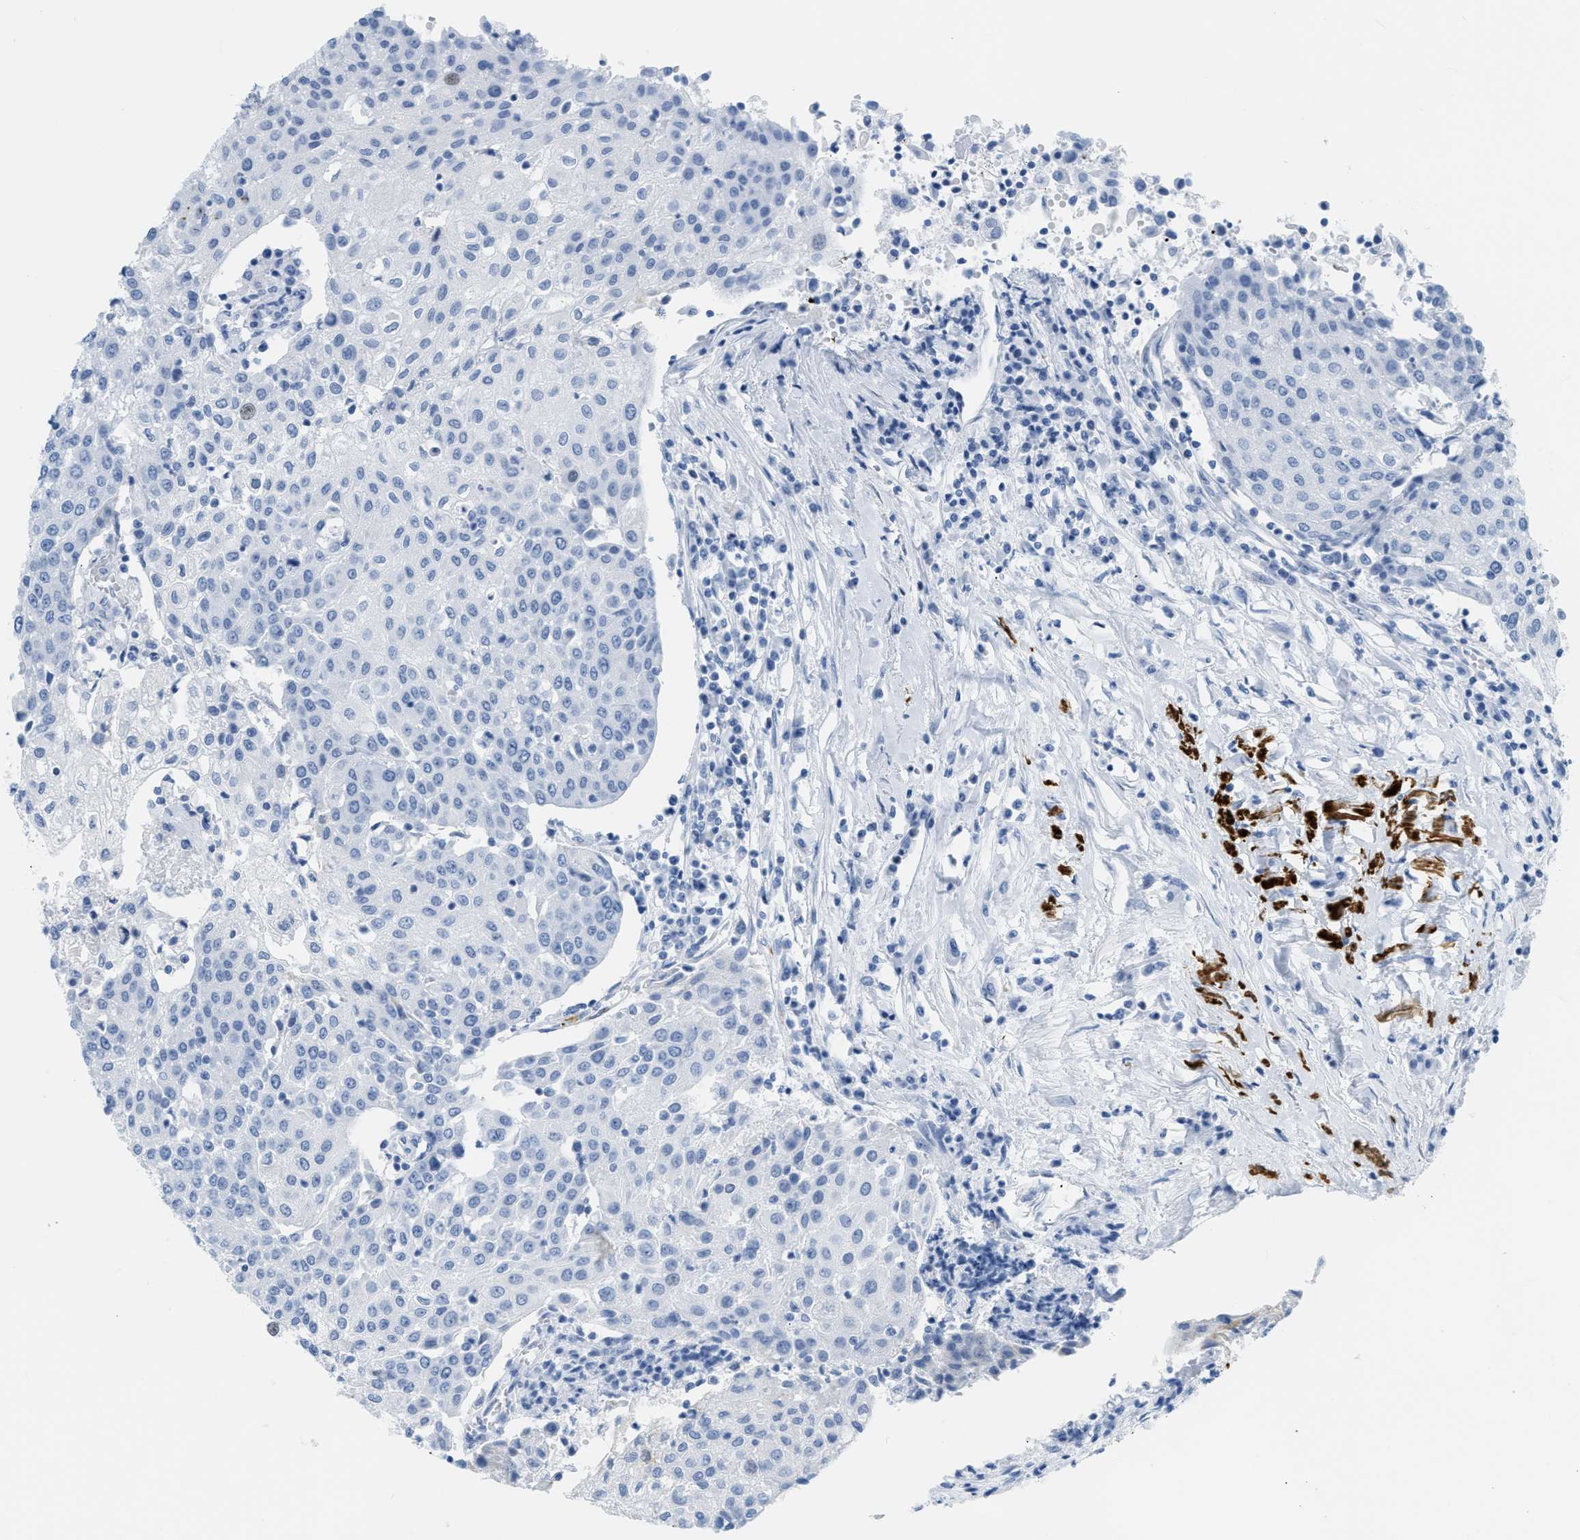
{"staining": {"intensity": "negative", "quantity": "none", "location": "none"}, "tissue": "urothelial cancer", "cell_type": "Tumor cells", "image_type": "cancer", "snomed": [{"axis": "morphology", "description": "Urothelial carcinoma, High grade"}, {"axis": "topography", "description": "Urinary bladder"}], "caption": "Tumor cells are negative for protein expression in human high-grade urothelial carcinoma.", "gene": "DES", "patient": {"sex": "female", "age": 85}}